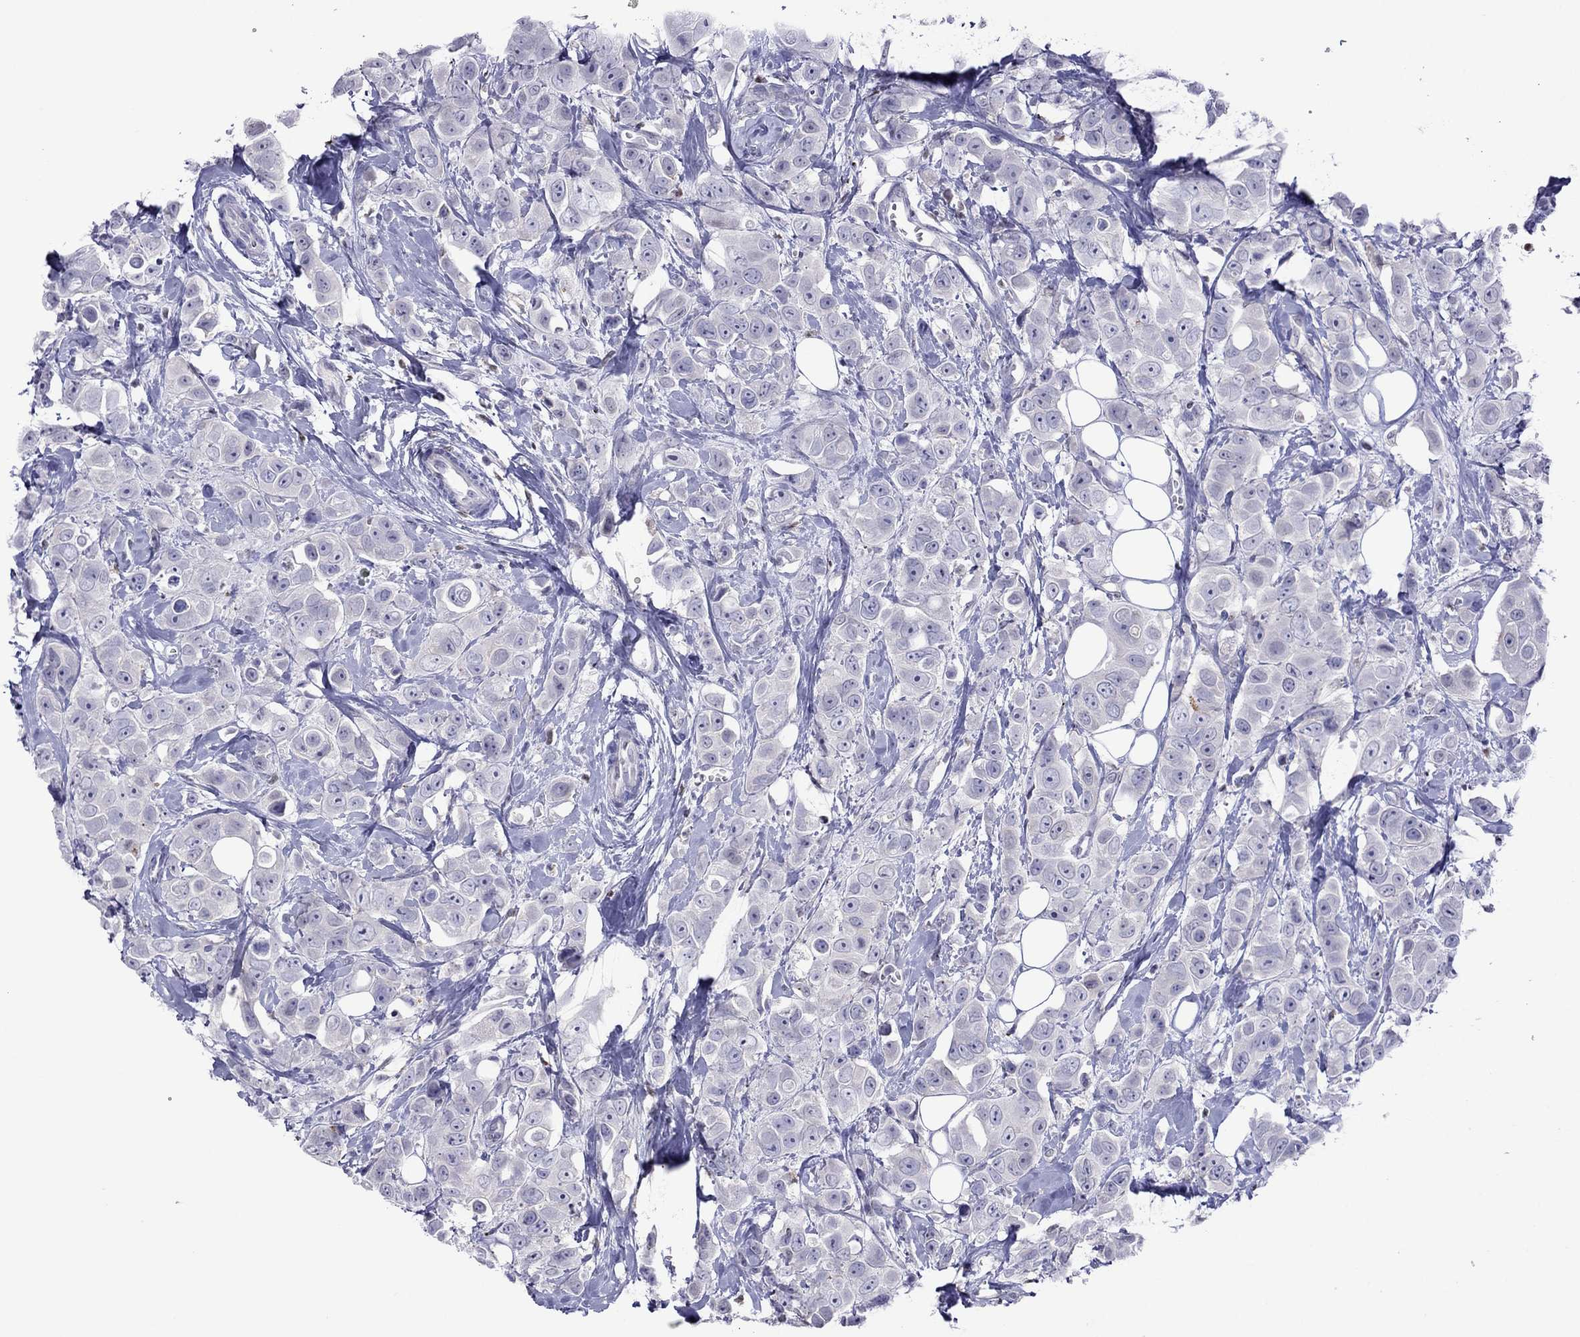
{"staining": {"intensity": "negative", "quantity": "none", "location": "none"}, "tissue": "breast cancer", "cell_type": "Tumor cells", "image_type": "cancer", "snomed": [{"axis": "morphology", "description": "Duct carcinoma"}, {"axis": "topography", "description": "Breast"}], "caption": "The photomicrograph exhibits no staining of tumor cells in breast cancer. (DAB (3,3'-diaminobenzidine) immunohistochemistry (IHC) visualized using brightfield microscopy, high magnification).", "gene": "MPZ", "patient": {"sex": "female", "age": 35}}